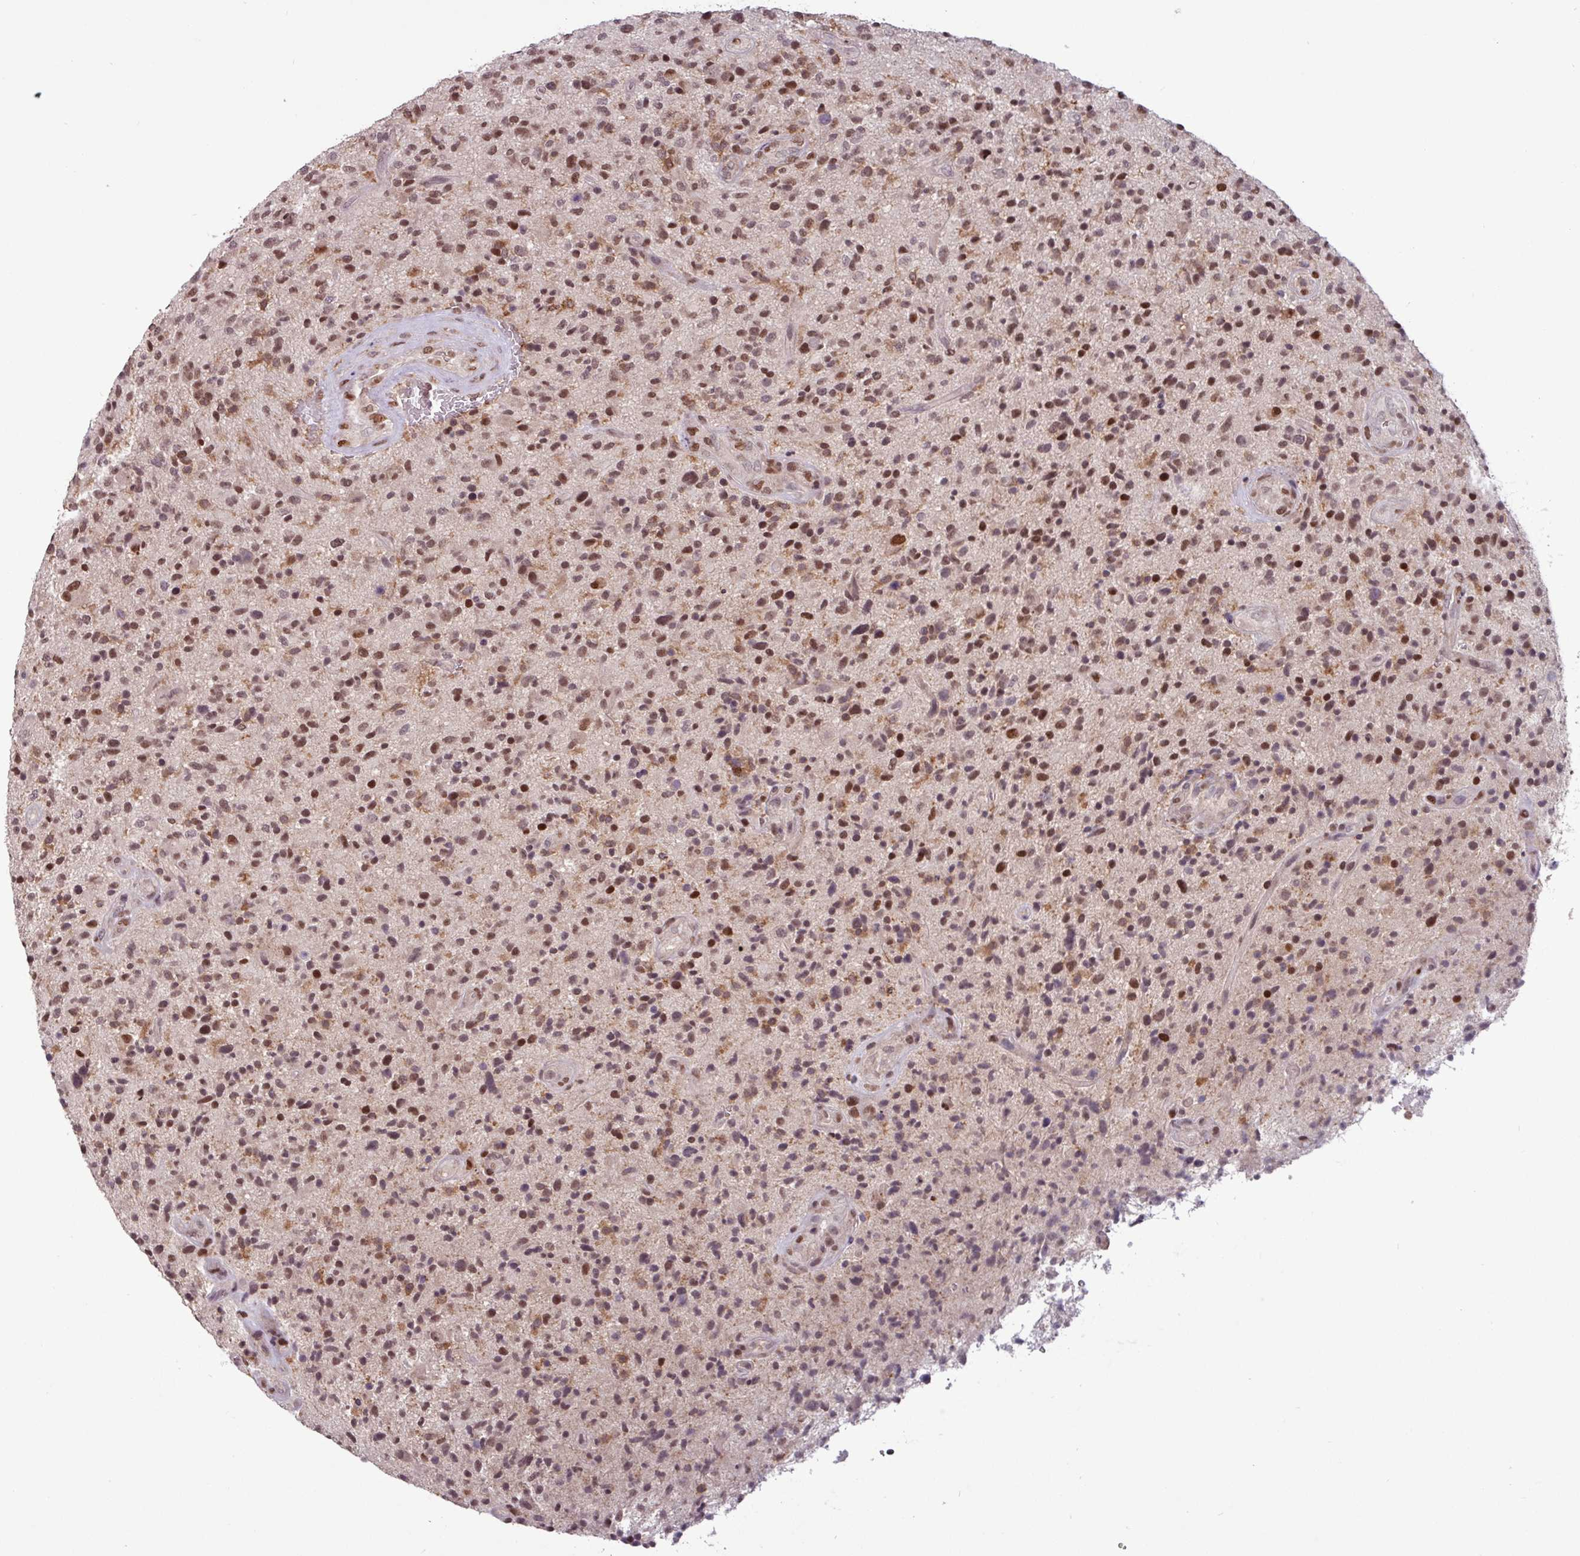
{"staining": {"intensity": "moderate", "quantity": ">75%", "location": "nuclear"}, "tissue": "glioma", "cell_type": "Tumor cells", "image_type": "cancer", "snomed": [{"axis": "morphology", "description": "Glioma, malignant, High grade"}, {"axis": "topography", "description": "Brain"}], "caption": "There is medium levels of moderate nuclear staining in tumor cells of glioma, as demonstrated by immunohistochemical staining (brown color).", "gene": "PRRX1", "patient": {"sex": "male", "age": 47}}